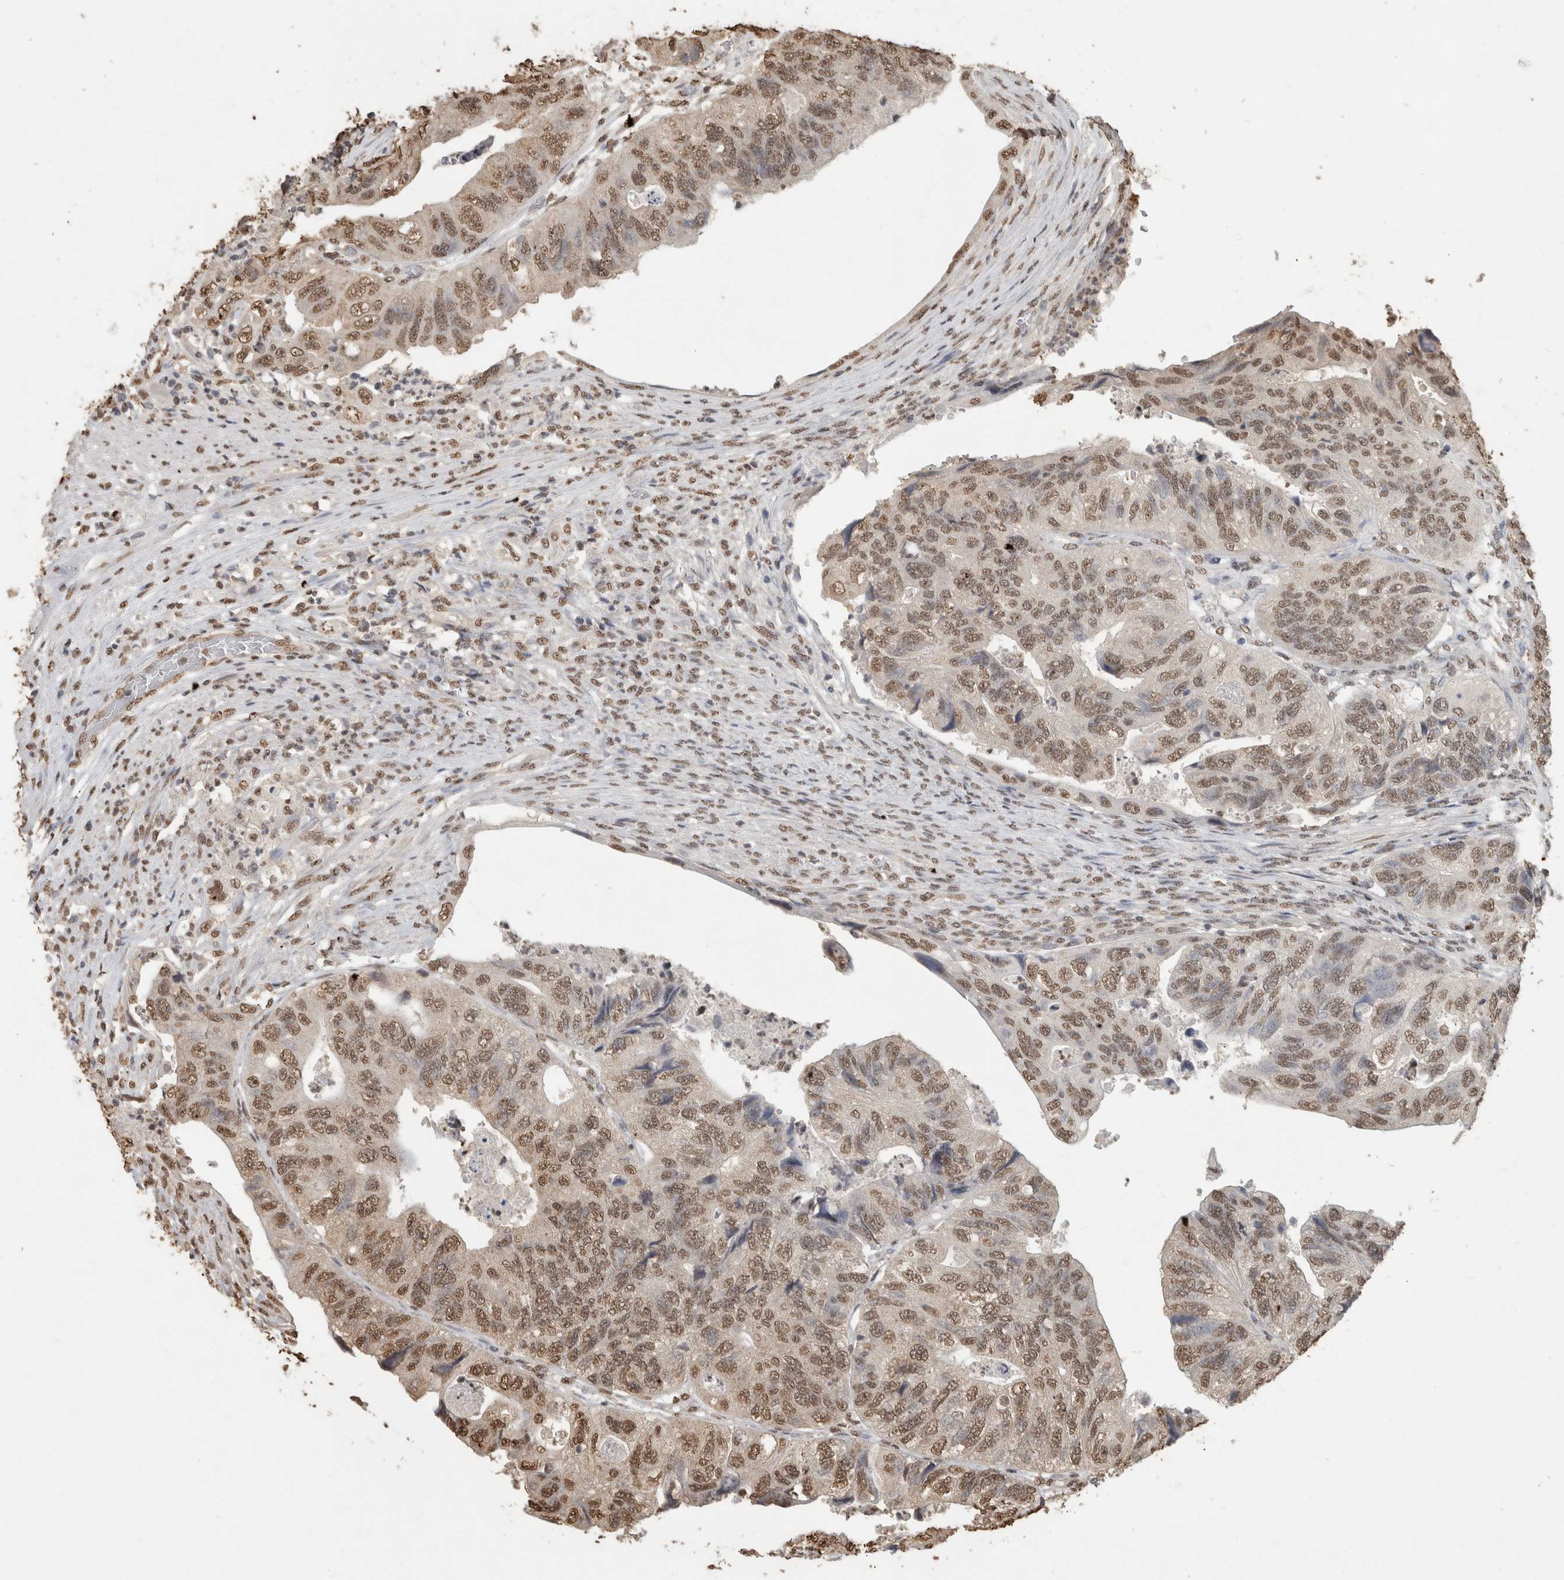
{"staining": {"intensity": "moderate", "quantity": ">75%", "location": "nuclear"}, "tissue": "colorectal cancer", "cell_type": "Tumor cells", "image_type": "cancer", "snomed": [{"axis": "morphology", "description": "Adenocarcinoma, NOS"}, {"axis": "topography", "description": "Rectum"}], "caption": "Immunohistochemistry photomicrograph of human colorectal cancer stained for a protein (brown), which exhibits medium levels of moderate nuclear staining in approximately >75% of tumor cells.", "gene": "HAND2", "patient": {"sex": "male", "age": 63}}